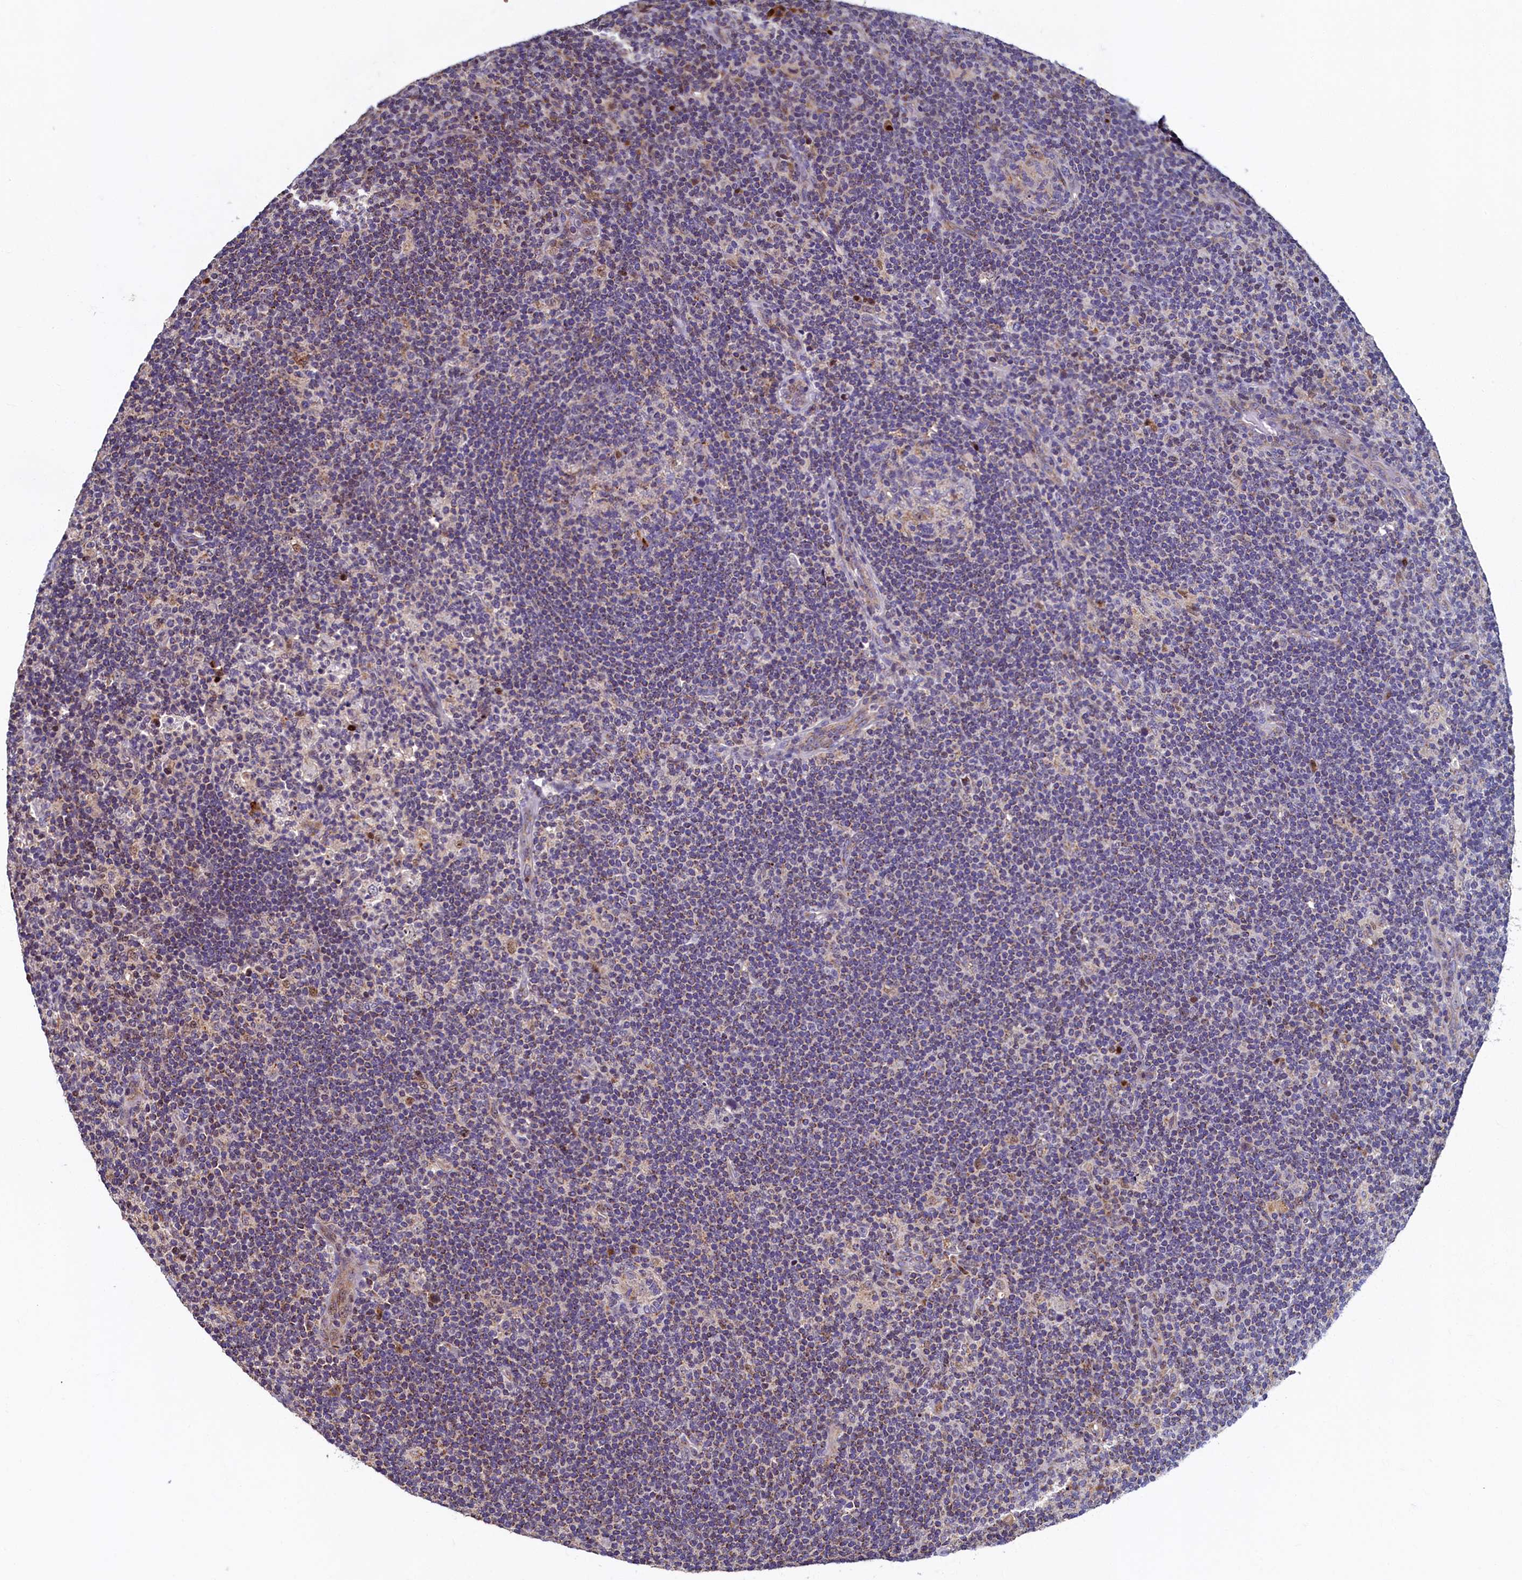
{"staining": {"intensity": "moderate", "quantity": "<25%", "location": "cytoplasmic/membranous"}, "tissue": "lymphoma", "cell_type": "Tumor cells", "image_type": "cancer", "snomed": [{"axis": "morphology", "description": "Hodgkin's disease, NOS"}, {"axis": "topography", "description": "Lymph node"}], "caption": "Brown immunohistochemical staining in human lymphoma reveals moderate cytoplasmic/membranous staining in about <25% of tumor cells.", "gene": "NCKAP5L", "patient": {"sex": "female", "age": 57}}